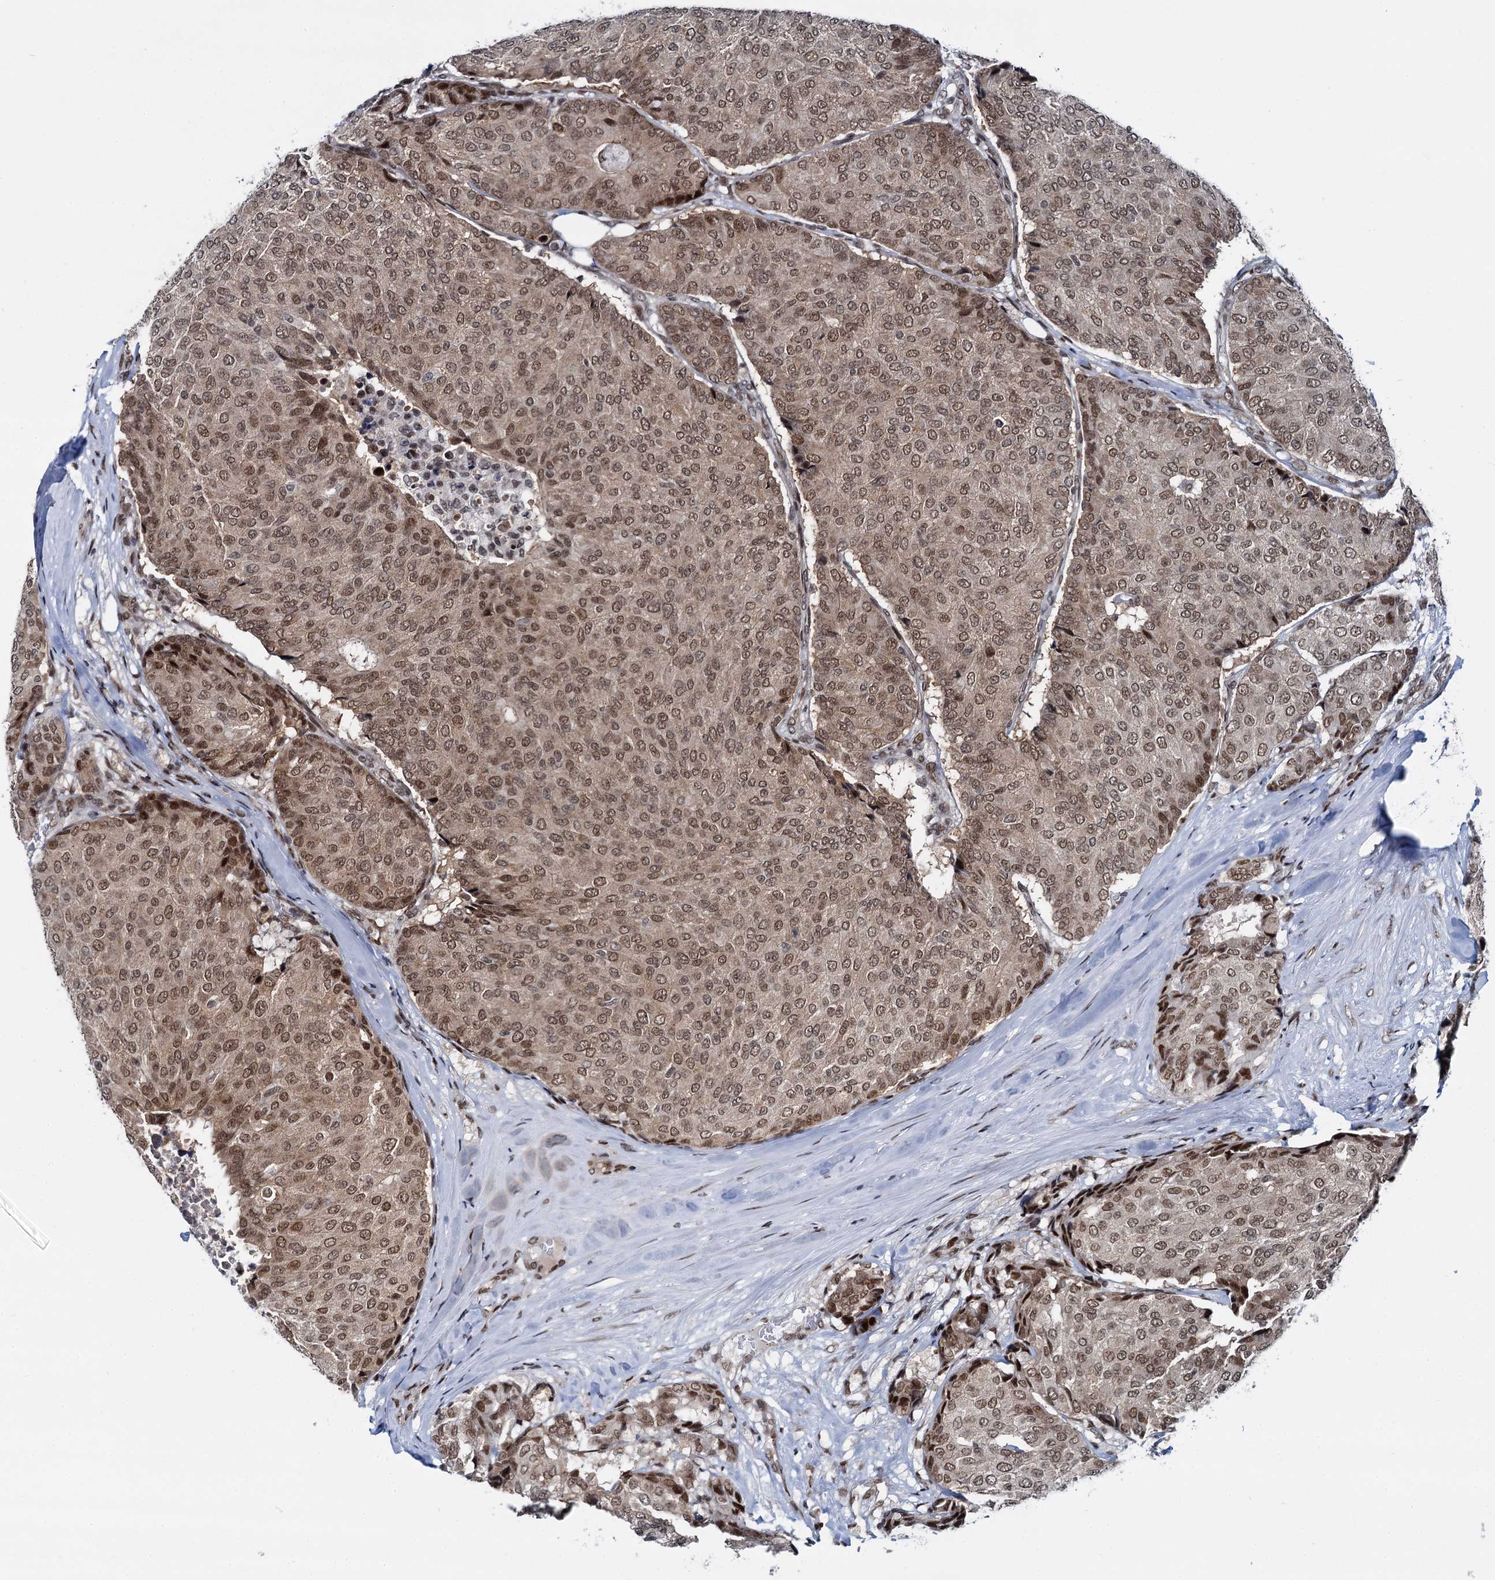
{"staining": {"intensity": "moderate", "quantity": ">75%", "location": "nuclear"}, "tissue": "breast cancer", "cell_type": "Tumor cells", "image_type": "cancer", "snomed": [{"axis": "morphology", "description": "Duct carcinoma"}, {"axis": "topography", "description": "Breast"}], "caption": "This photomicrograph reveals breast cancer stained with immunohistochemistry (IHC) to label a protein in brown. The nuclear of tumor cells show moderate positivity for the protein. Nuclei are counter-stained blue.", "gene": "RUFY2", "patient": {"sex": "female", "age": 75}}